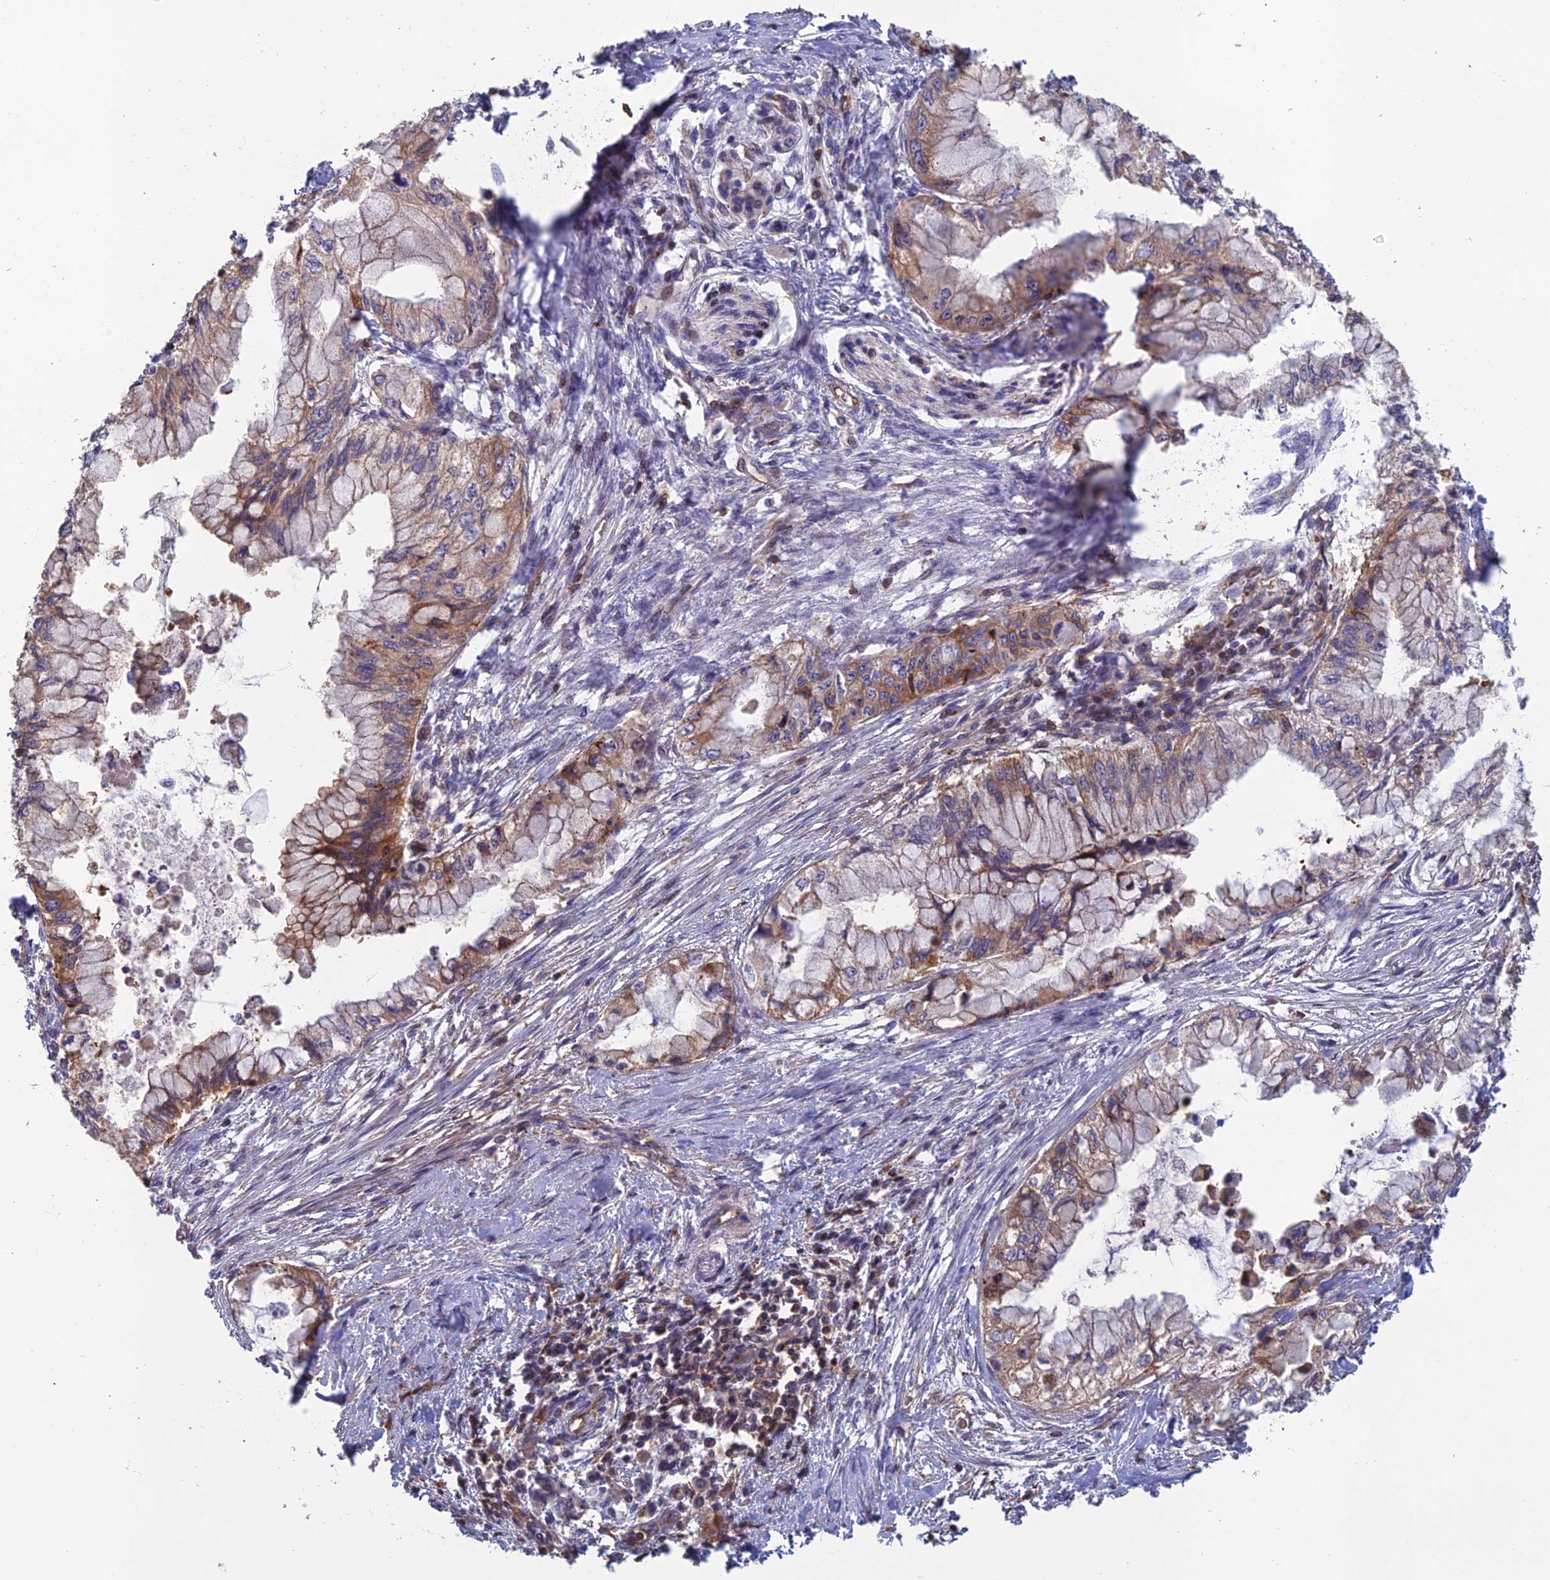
{"staining": {"intensity": "weak", "quantity": "25%-75%", "location": "cytoplasmic/membranous"}, "tissue": "pancreatic cancer", "cell_type": "Tumor cells", "image_type": "cancer", "snomed": [{"axis": "morphology", "description": "Adenocarcinoma, NOS"}, {"axis": "topography", "description": "Pancreas"}], "caption": "High-power microscopy captured an immunohistochemistry image of adenocarcinoma (pancreatic), revealing weak cytoplasmic/membranous staining in approximately 25%-75% of tumor cells.", "gene": "C15orf62", "patient": {"sex": "male", "age": 48}}